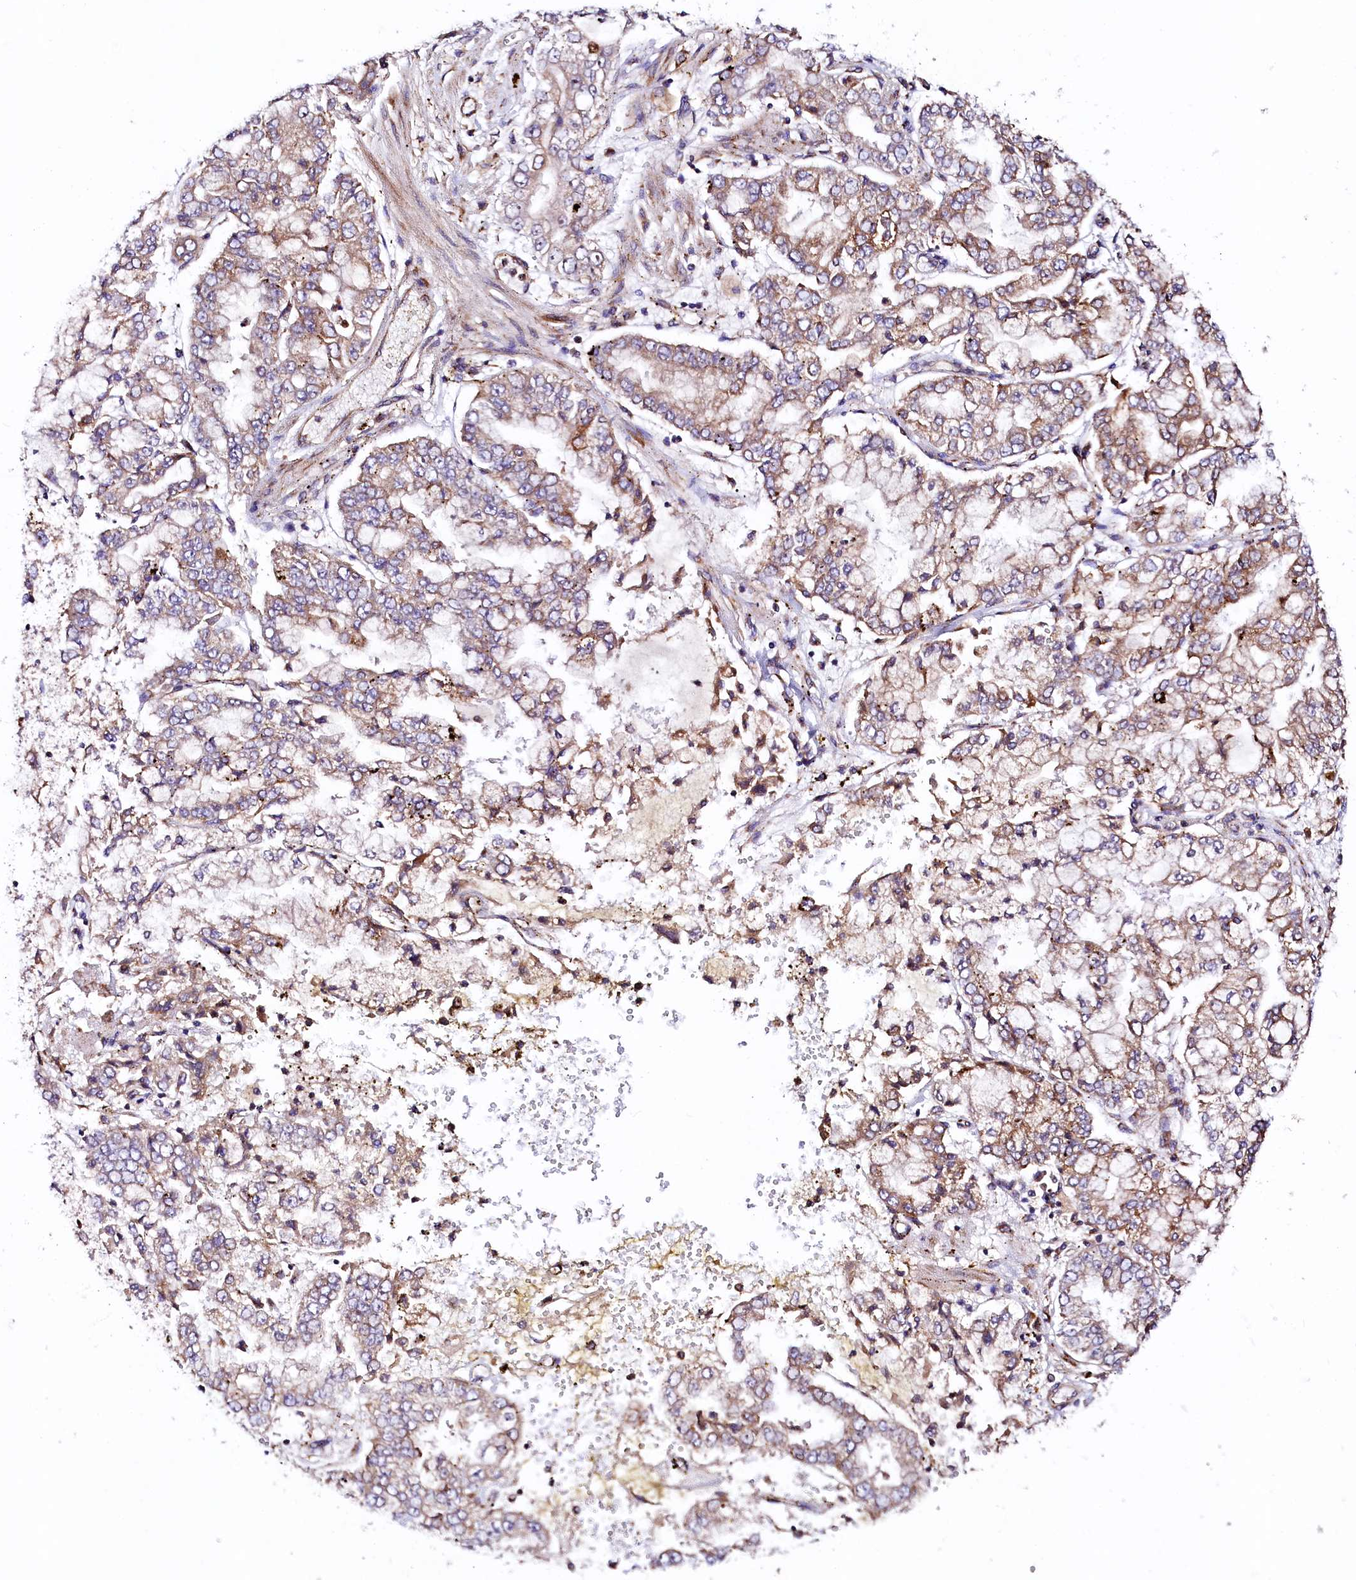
{"staining": {"intensity": "moderate", "quantity": ">75%", "location": "cytoplasmic/membranous"}, "tissue": "stomach cancer", "cell_type": "Tumor cells", "image_type": "cancer", "snomed": [{"axis": "morphology", "description": "Adenocarcinoma, NOS"}, {"axis": "topography", "description": "Stomach"}], "caption": "About >75% of tumor cells in human stomach cancer (adenocarcinoma) show moderate cytoplasmic/membranous protein positivity as visualized by brown immunohistochemical staining.", "gene": "UBE3C", "patient": {"sex": "male", "age": 76}}